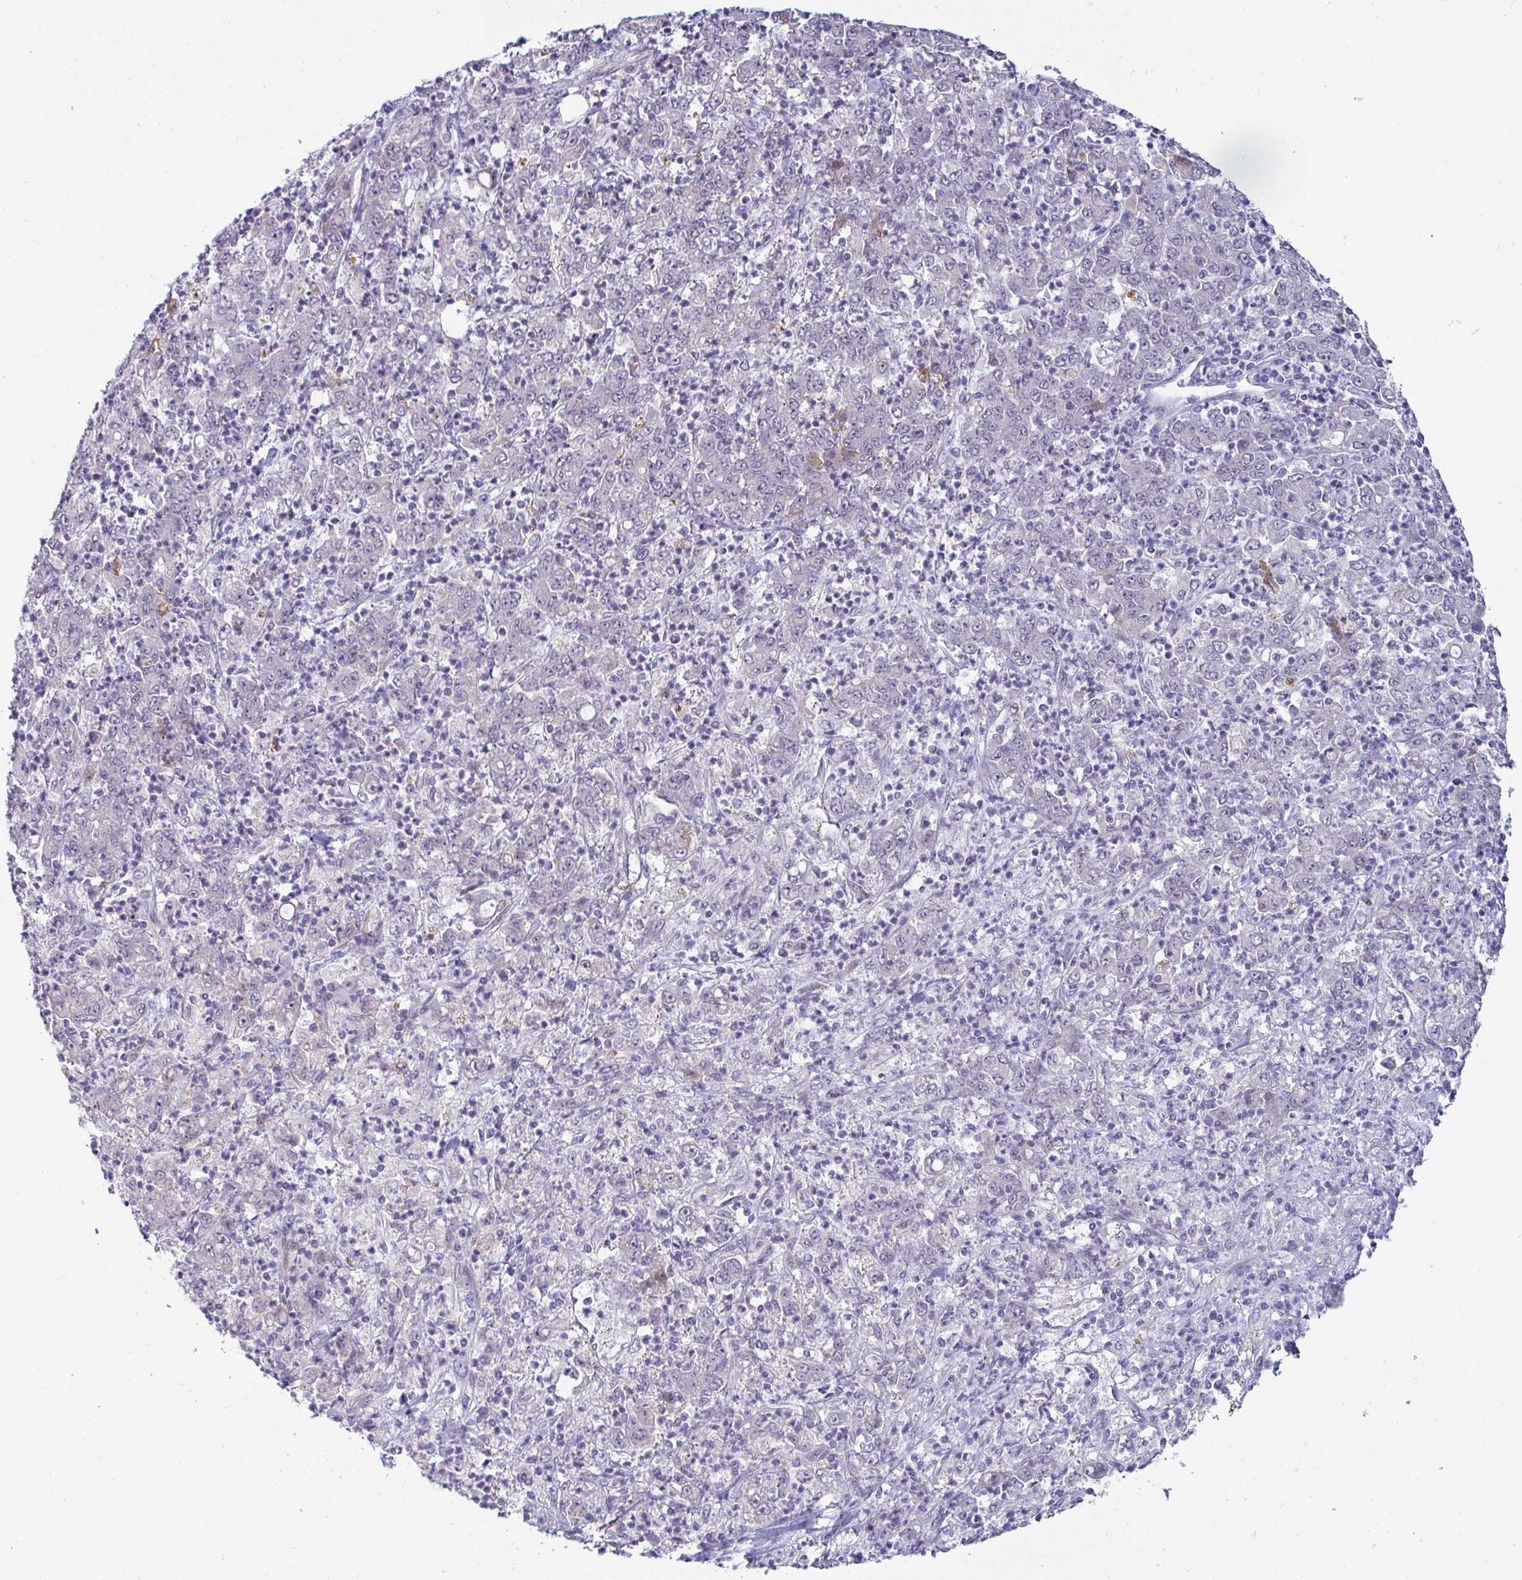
{"staining": {"intensity": "negative", "quantity": "none", "location": "none"}, "tissue": "stomach cancer", "cell_type": "Tumor cells", "image_type": "cancer", "snomed": [{"axis": "morphology", "description": "Adenocarcinoma, NOS"}, {"axis": "topography", "description": "Stomach, lower"}], "caption": "The immunohistochemistry (IHC) photomicrograph has no significant staining in tumor cells of stomach adenocarcinoma tissue. (DAB IHC, high magnification).", "gene": "GSTM1", "patient": {"sex": "female", "age": 71}}